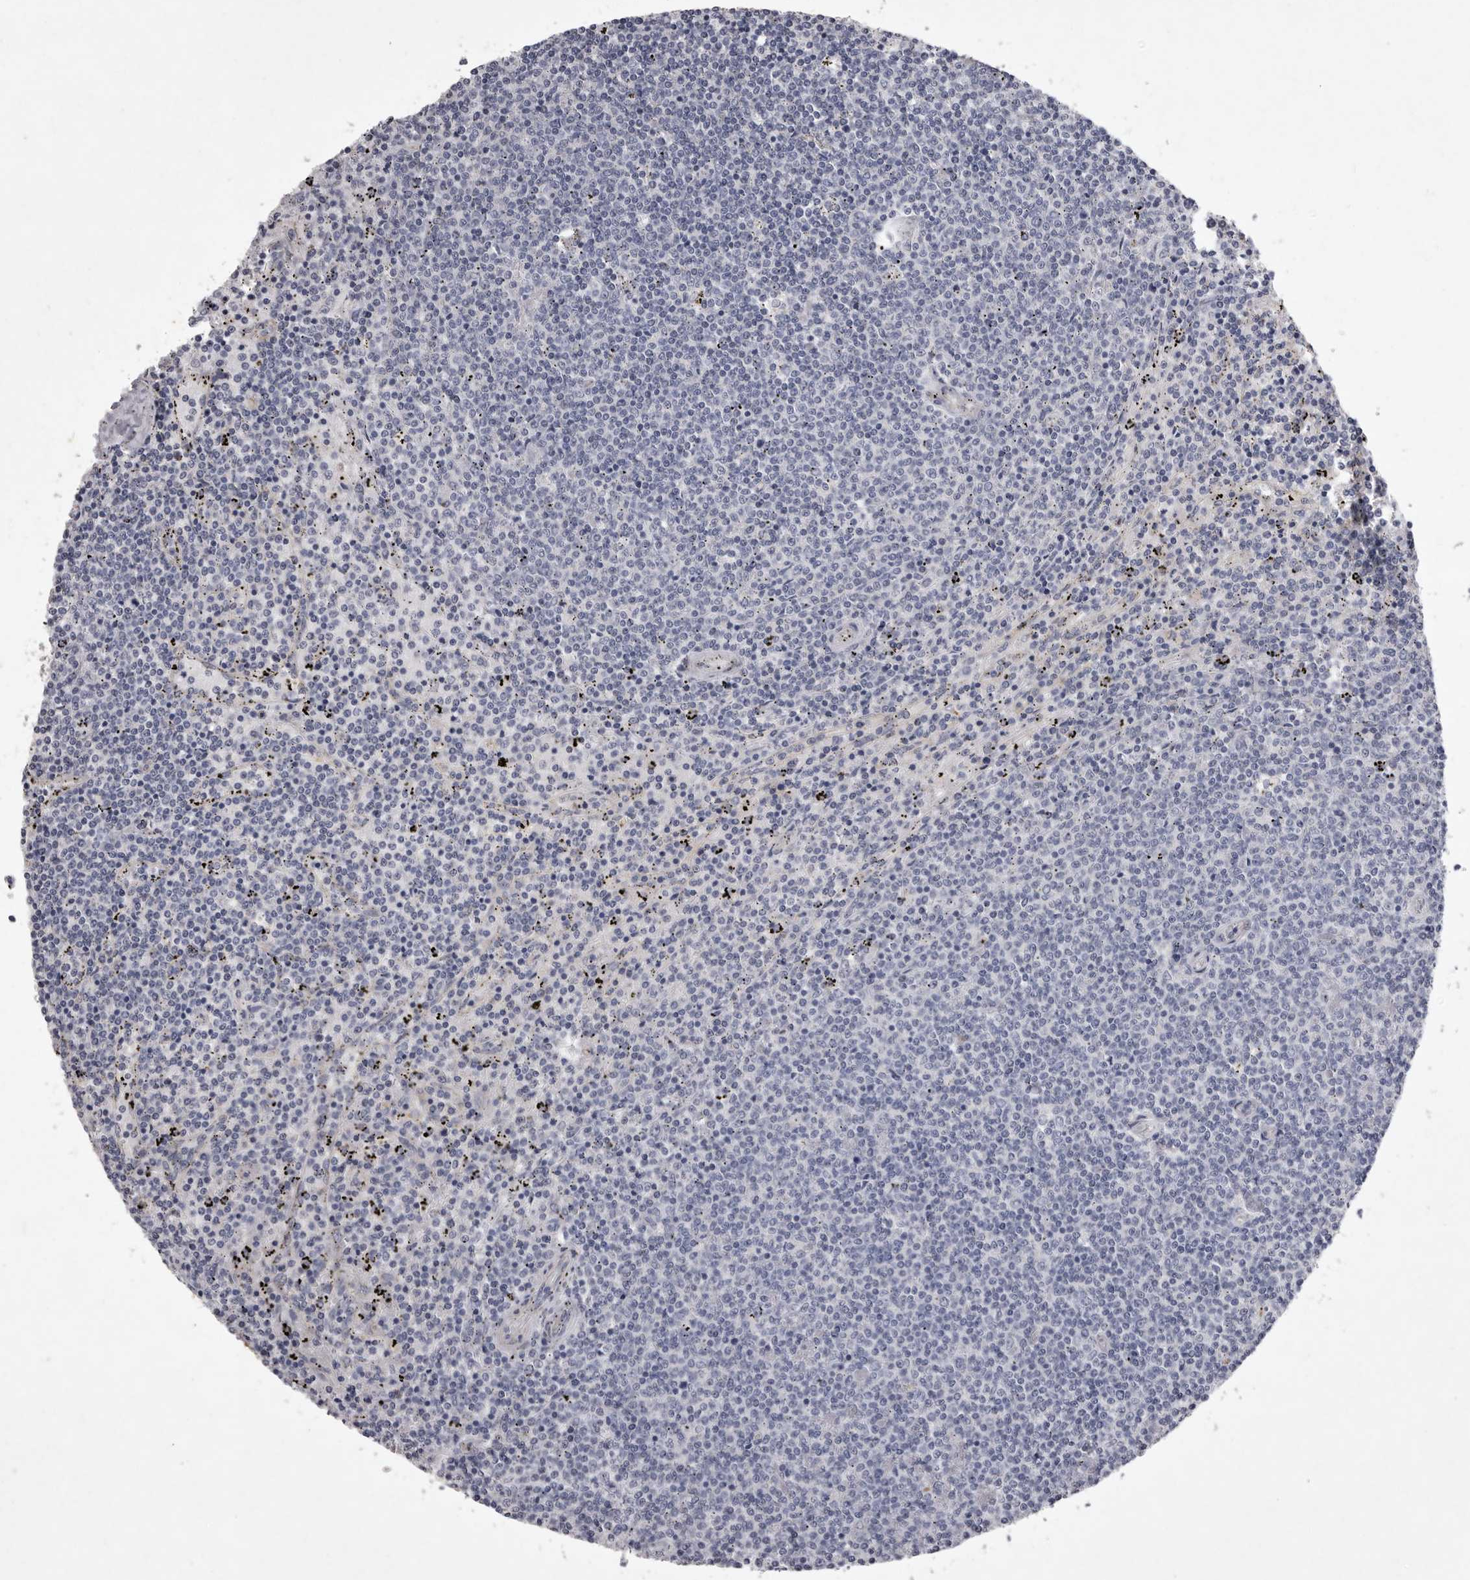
{"staining": {"intensity": "negative", "quantity": "none", "location": "none"}, "tissue": "lymphoma", "cell_type": "Tumor cells", "image_type": "cancer", "snomed": [{"axis": "morphology", "description": "Malignant lymphoma, non-Hodgkin's type, Low grade"}, {"axis": "topography", "description": "Spleen"}], "caption": "The IHC image has no significant expression in tumor cells of lymphoma tissue.", "gene": "NKAIN4", "patient": {"sex": "female", "age": 50}}